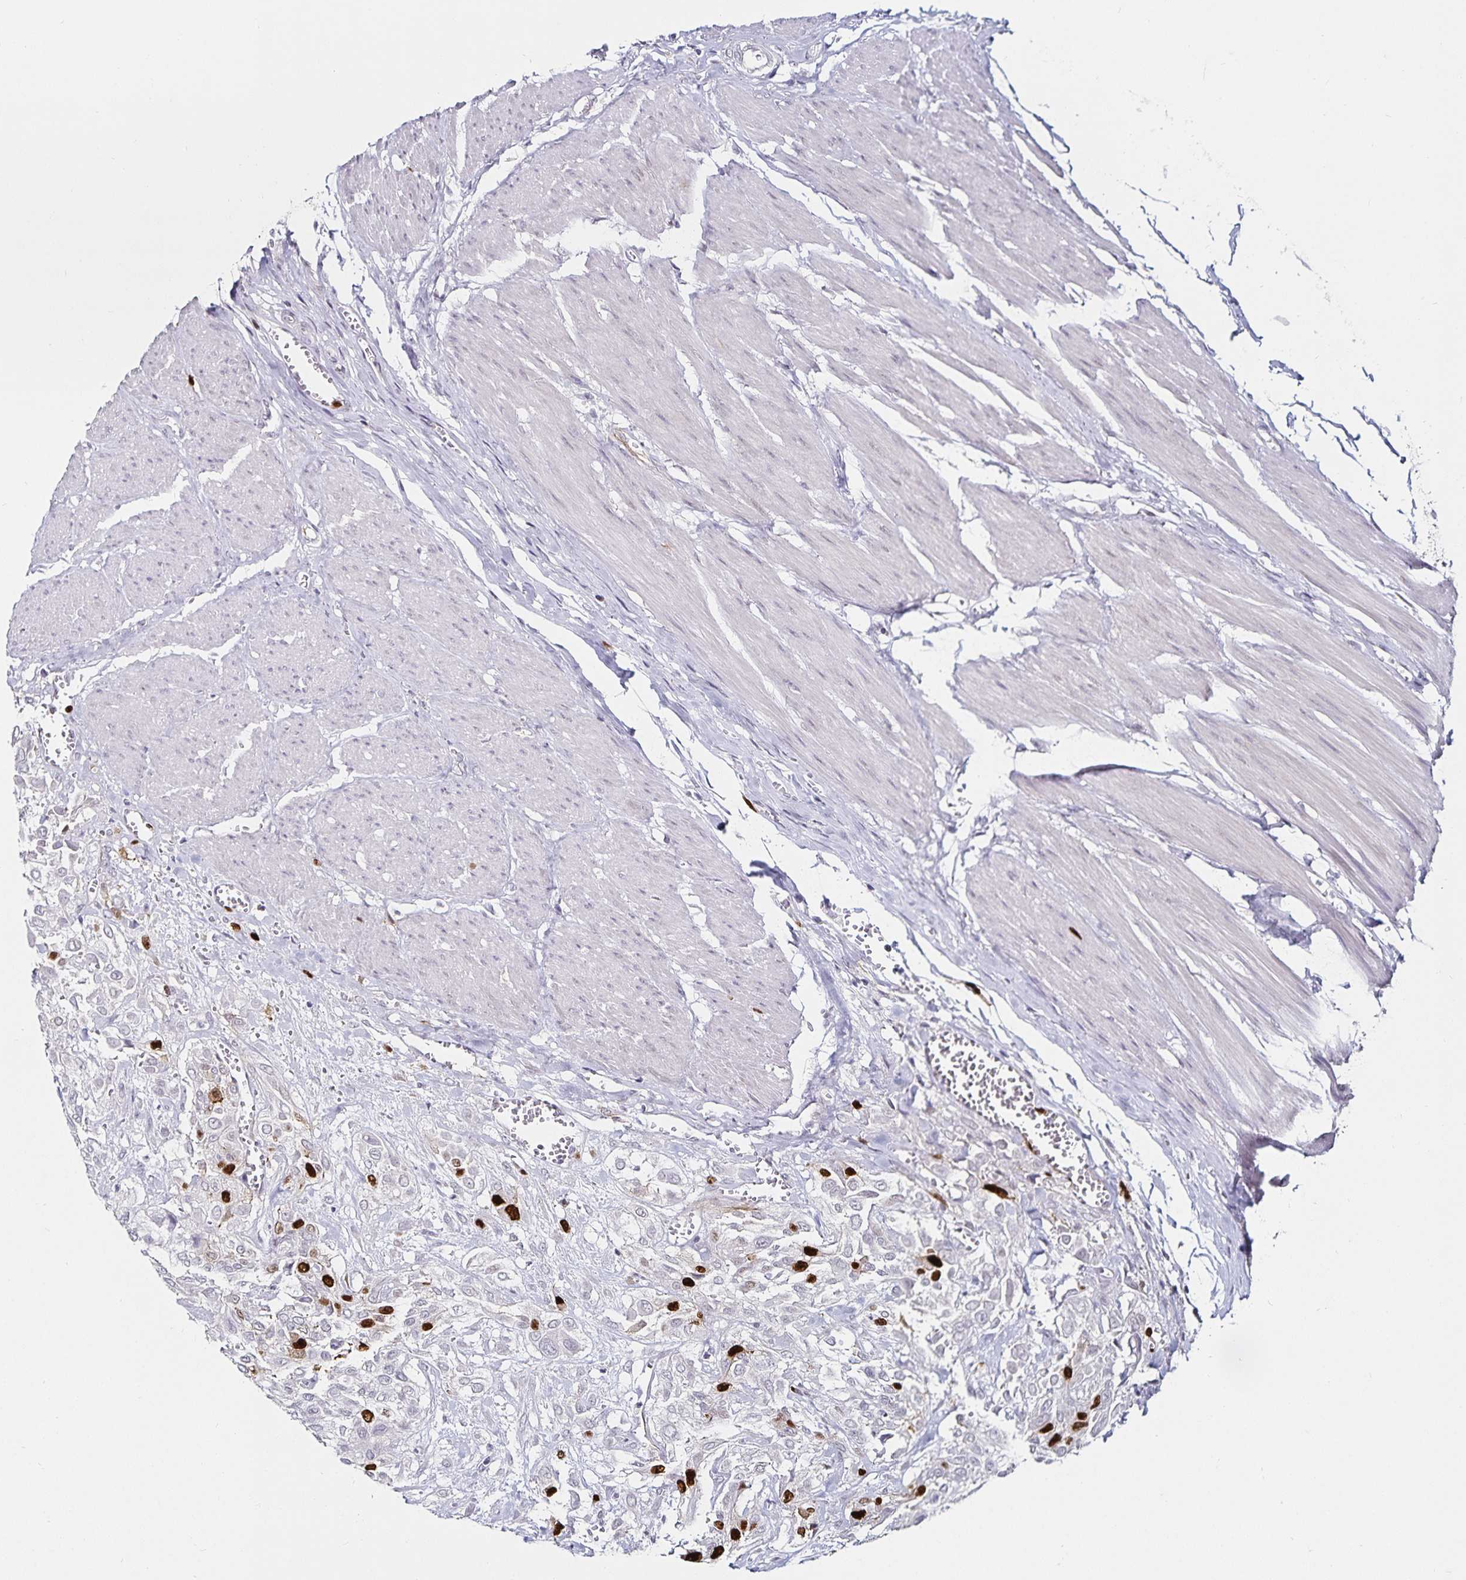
{"staining": {"intensity": "strong", "quantity": "<25%", "location": "nuclear"}, "tissue": "urothelial cancer", "cell_type": "Tumor cells", "image_type": "cancer", "snomed": [{"axis": "morphology", "description": "Urothelial carcinoma, High grade"}, {"axis": "topography", "description": "Urinary bladder"}], "caption": "Urothelial carcinoma (high-grade) stained with a brown dye reveals strong nuclear positive staining in about <25% of tumor cells.", "gene": "ANLN", "patient": {"sex": "male", "age": 57}}